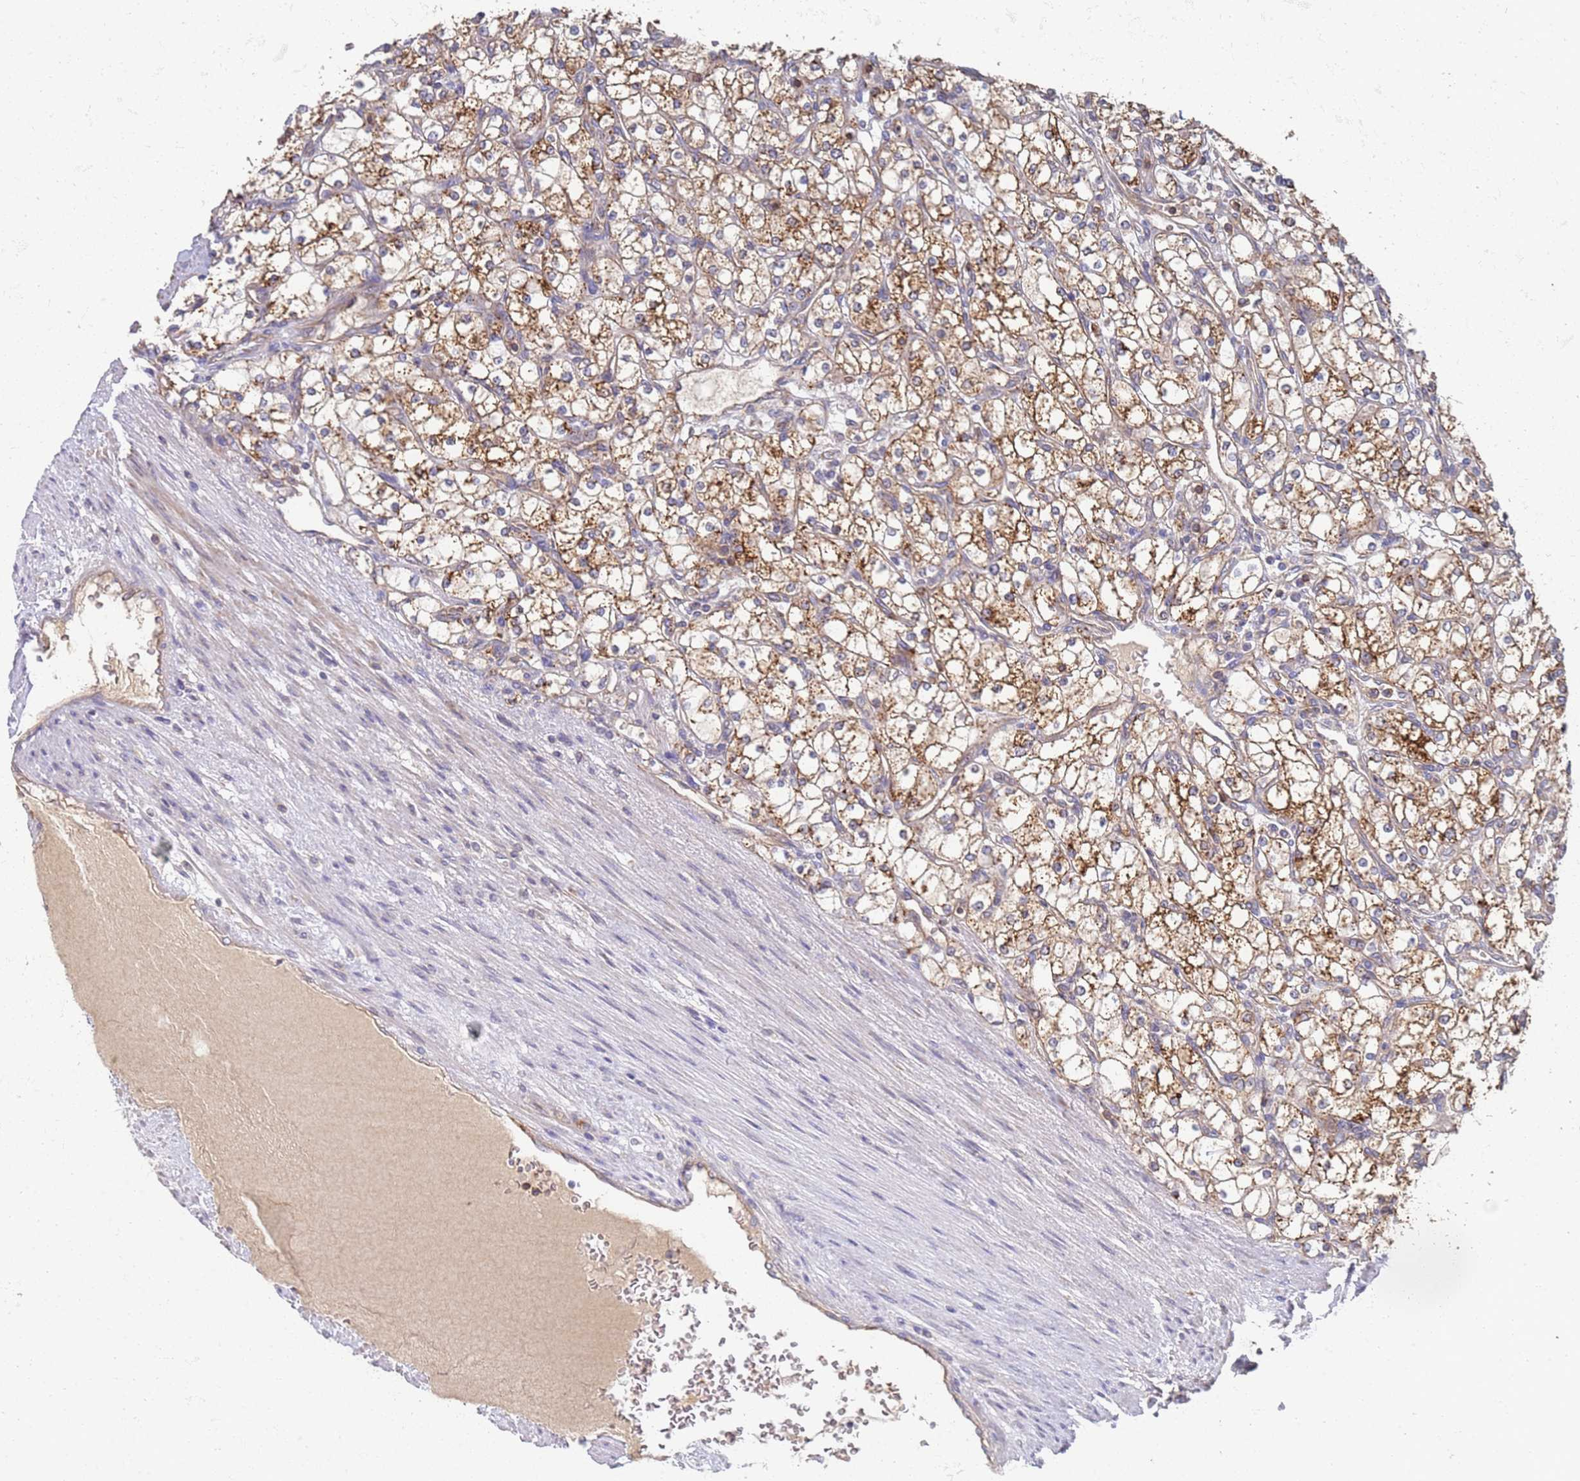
{"staining": {"intensity": "moderate", "quantity": ">75%", "location": "cytoplasmic/membranous"}, "tissue": "renal cancer", "cell_type": "Tumor cells", "image_type": "cancer", "snomed": [{"axis": "morphology", "description": "Adenocarcinoma, NOS"}, {"axis": "topography", "description": "Kidney"}], "caption": "A medium amount of moderate cytoplasmic/membranous positivity is appreciated in approximately >75% of tumor cells in renal cancer (adenocarcinoma) tissue.", "gene": "ABCB6", "patient": {"sex": "male", "age": 80}}